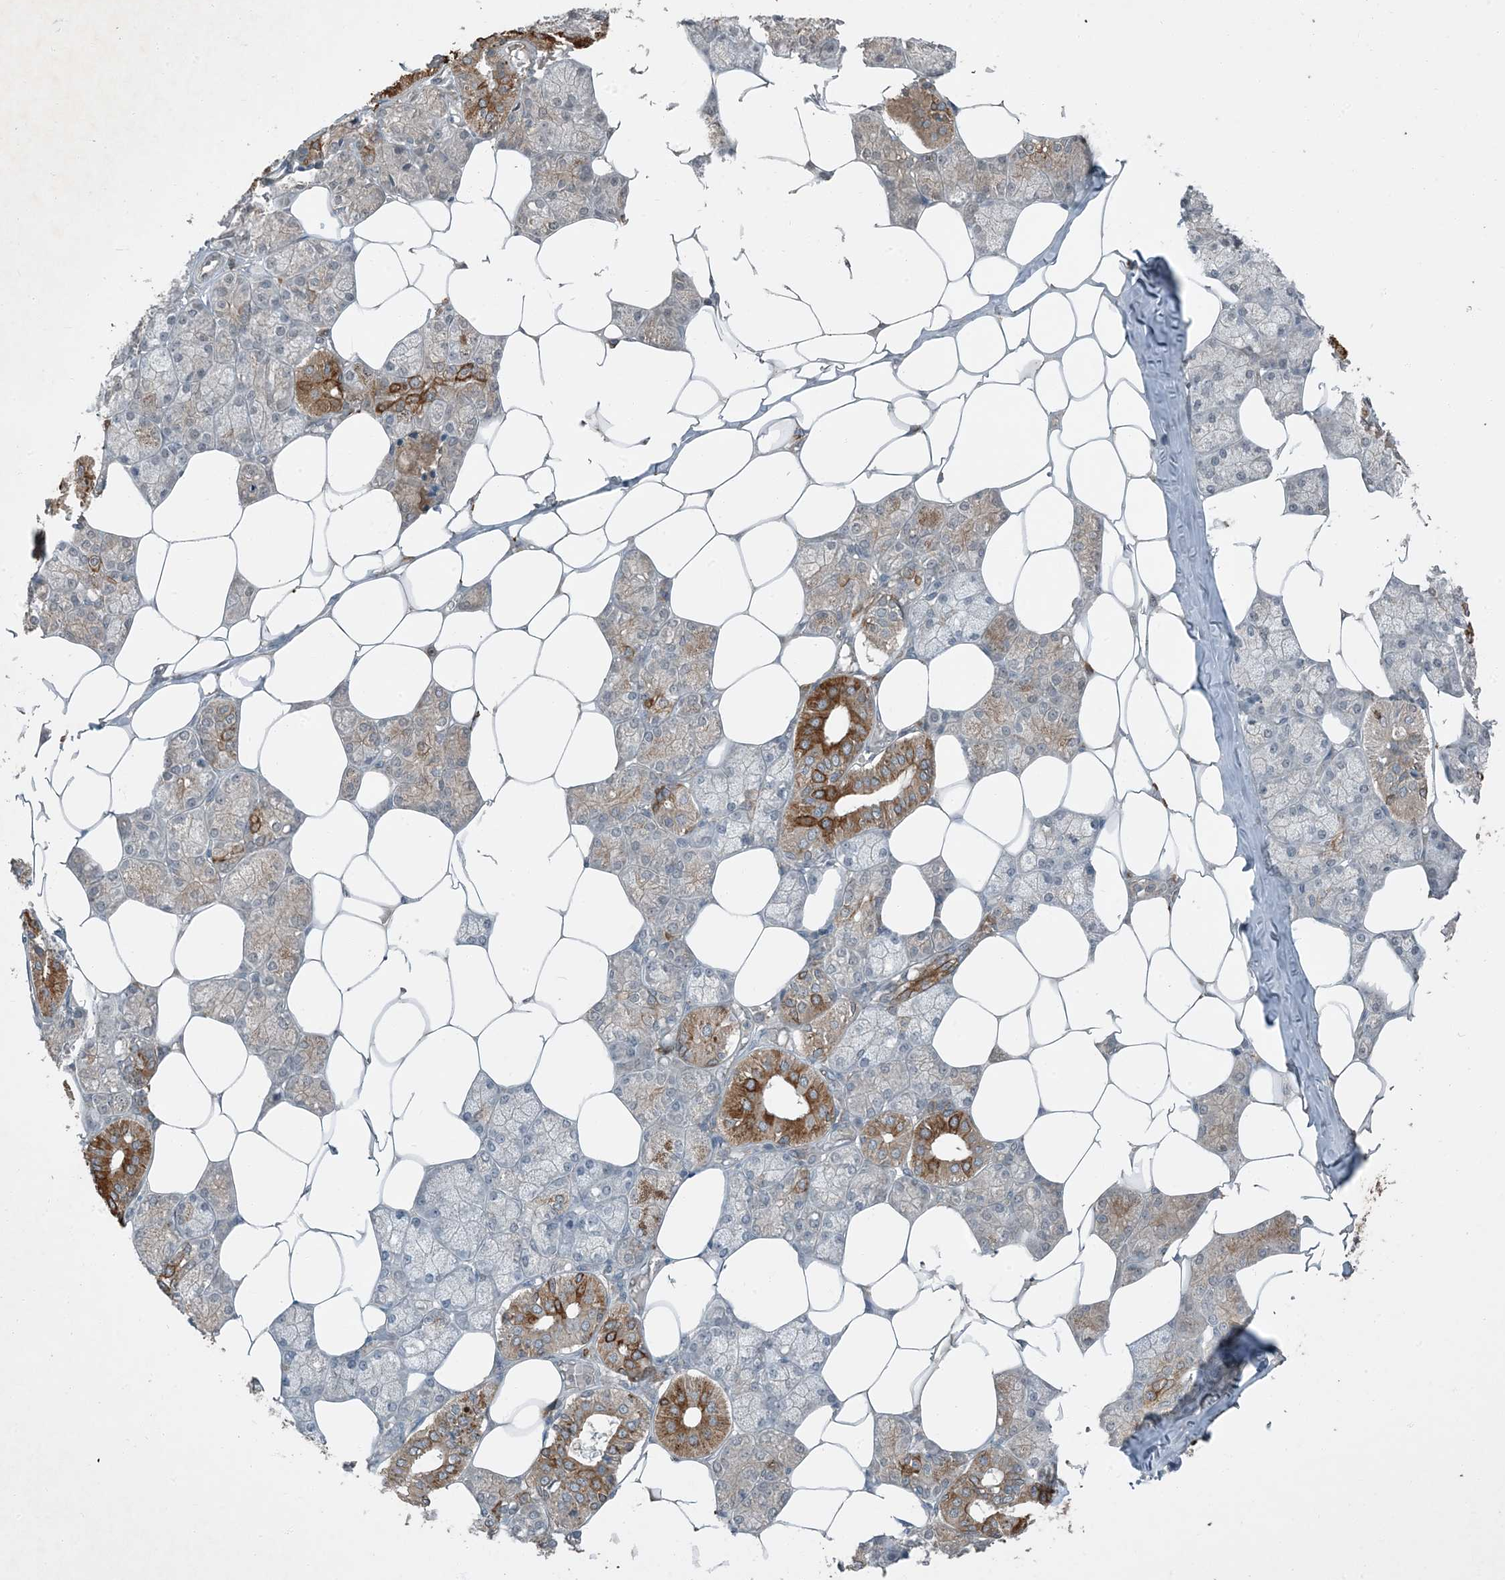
{"staining": {"intensity": "moderate", "quantity": "25%-75%", "location": "cytoplasmic/membranous"}, "tissue": "salivary gland", "cell_type": "Glandular cells", "image_type": "normal", "snomed": [{"axis": "morphology", "description": "Normal tissue, NOS"}, {"axis": "topography", "description": "Salivary gland"}], "caption": "Moderate cytoplasmic/membranous staining is identified in approximately 25%-75% of glandular cells in normal salivary gland.", "gene": "MDN1", "patient": {"sex": "male", "age": 62}}